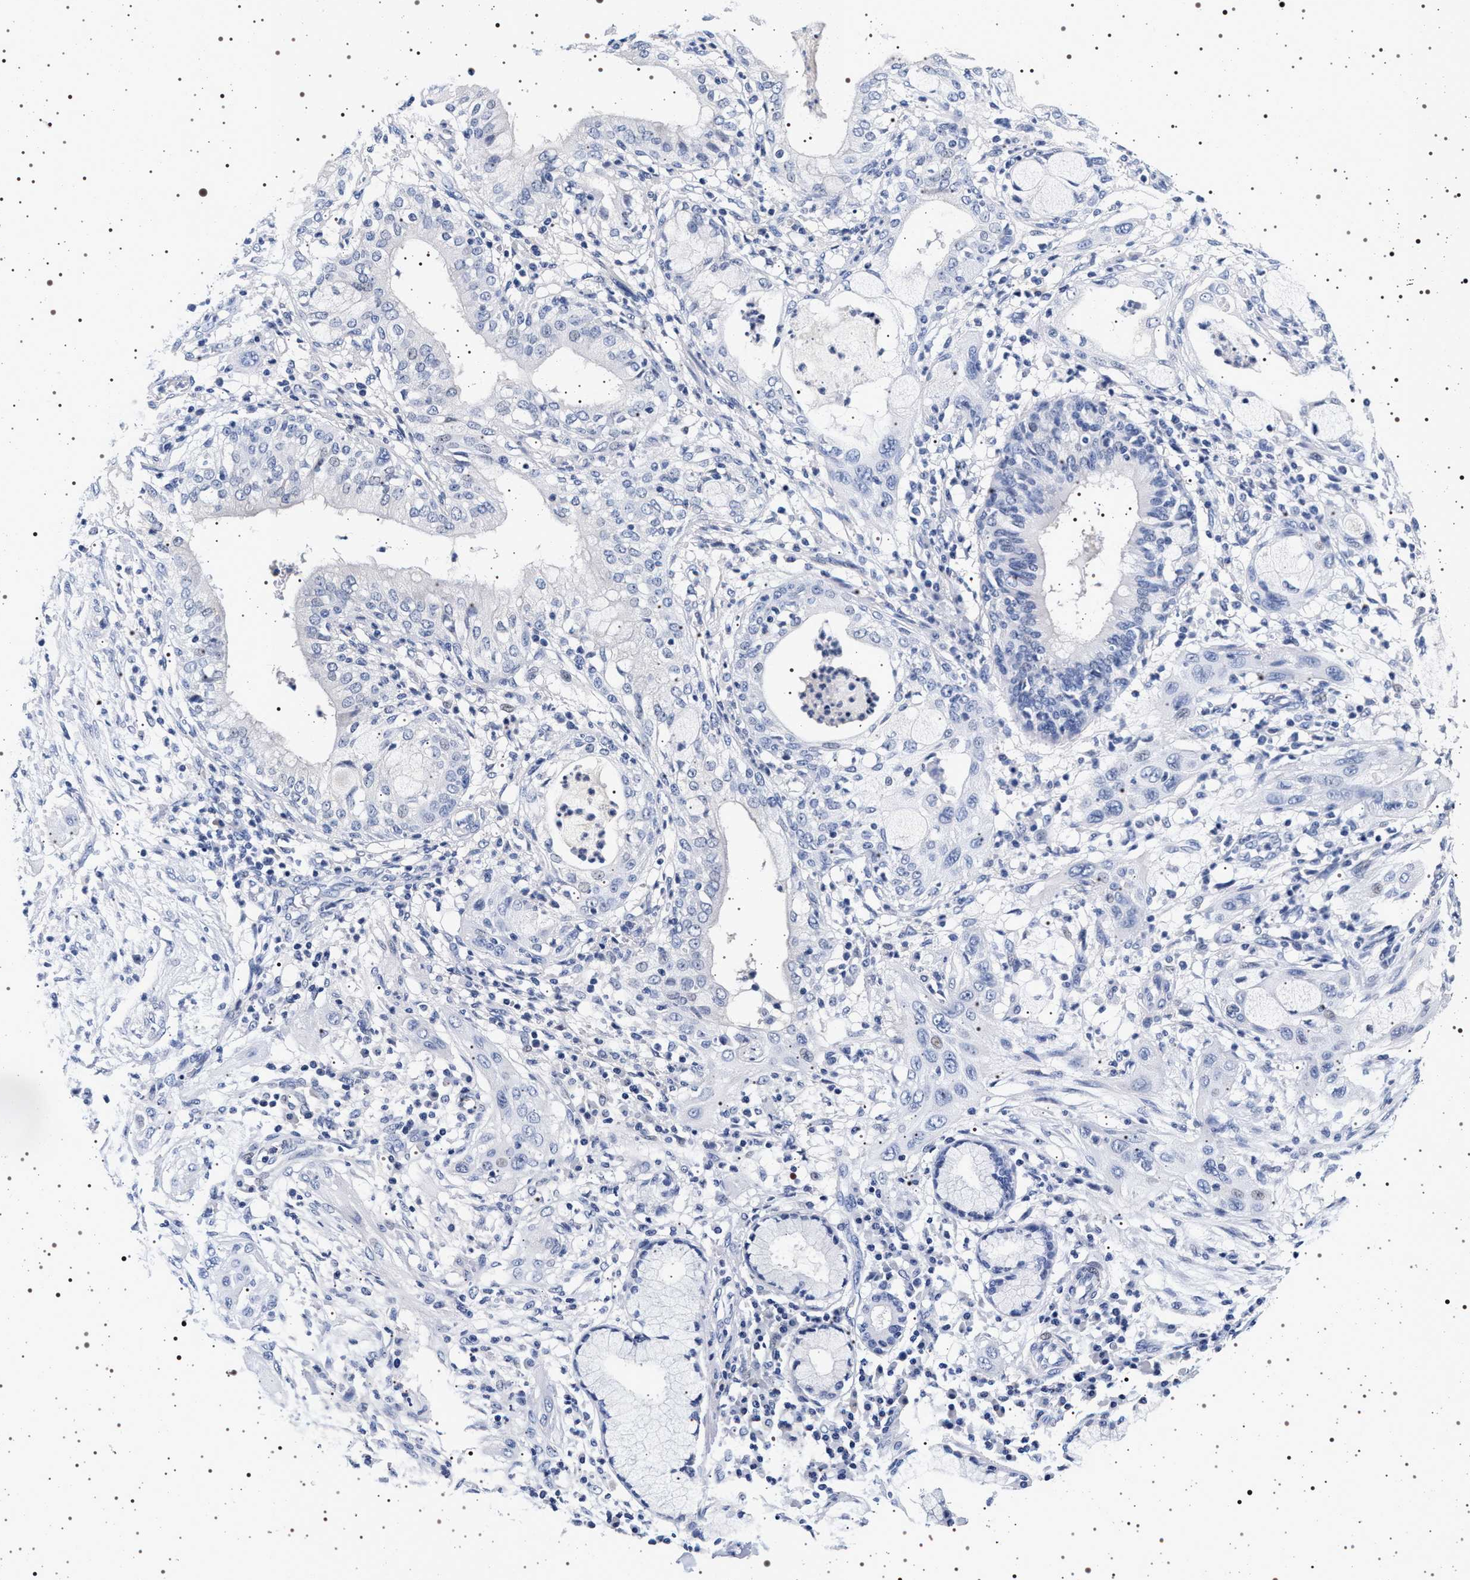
{"staining": {"intensity": "negative", "quantity": "none", "location": "none"}, "tissue": "lung cancer", "cell_type": "Tumor cells", "image_type": "cancer", "snomed": [{"axis": "morphology", "description": "Squamous cell carcinoma, NOS"}, {"axis": "topography", "description": "Lung"}], "caption": "This is an IHC photomicrograph of human lung squamous cell carcinoma. There is no positivity in tumor cells.", "gene": "MAPK10", "patient": {"sex": "female", "age": 47}}